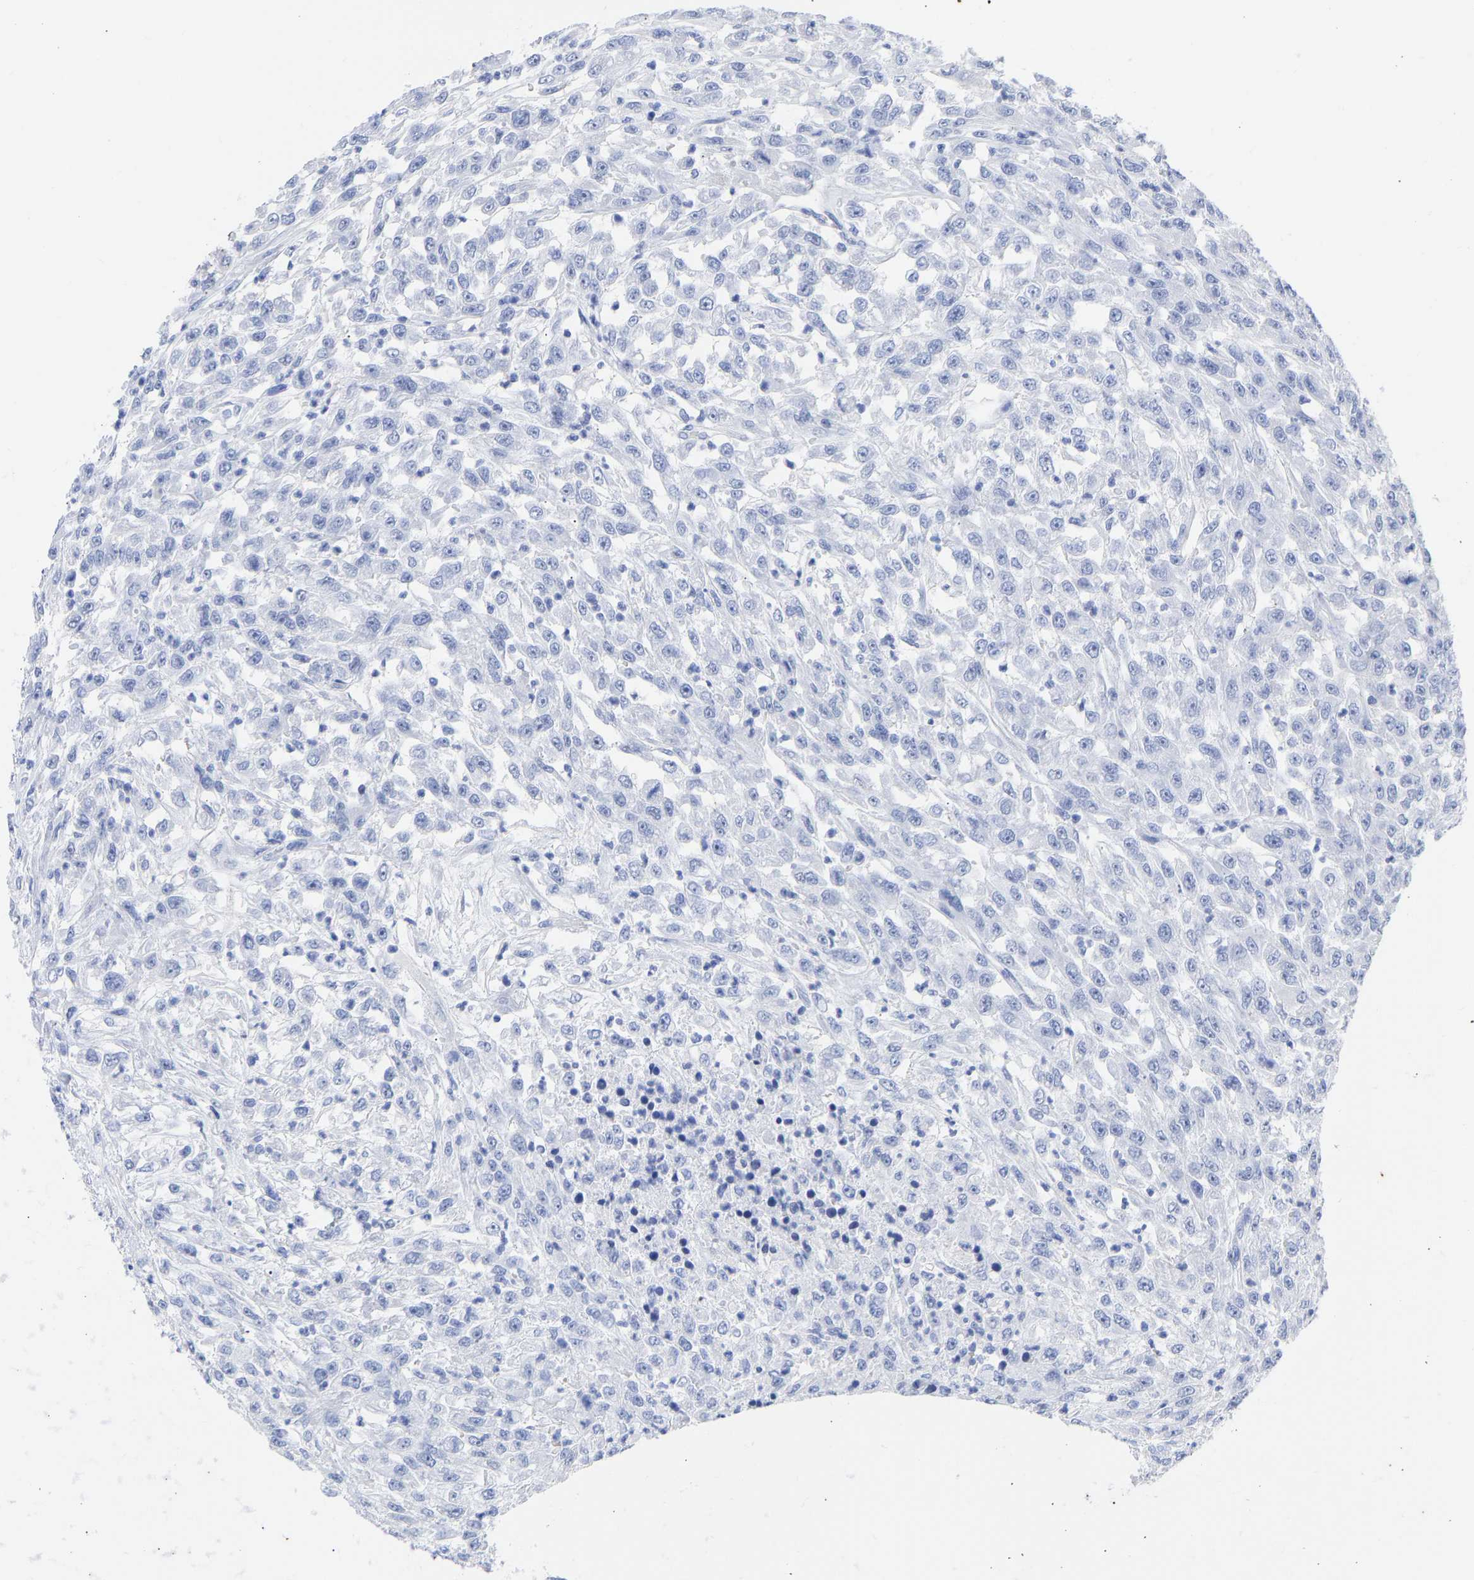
{"staining": {"intensity": "negative", "quantity": "none", "location": "none"}, "tissue": "urothelial cancer", "cell_type": "Tumor cells", "image_type": "cancer", "snomed": [{"axis": "morphology", "description": "Urothelial carcinoma, High grade"}, {"axis": "topography", "description": "Urinary bladder"}], "caption": "Human high-grade urothelial carcinoma stained for a protein using IHC shows no expression in tumor cells.", "gene": "KRT1", "patient": {"sex": "male", "age": 46}}